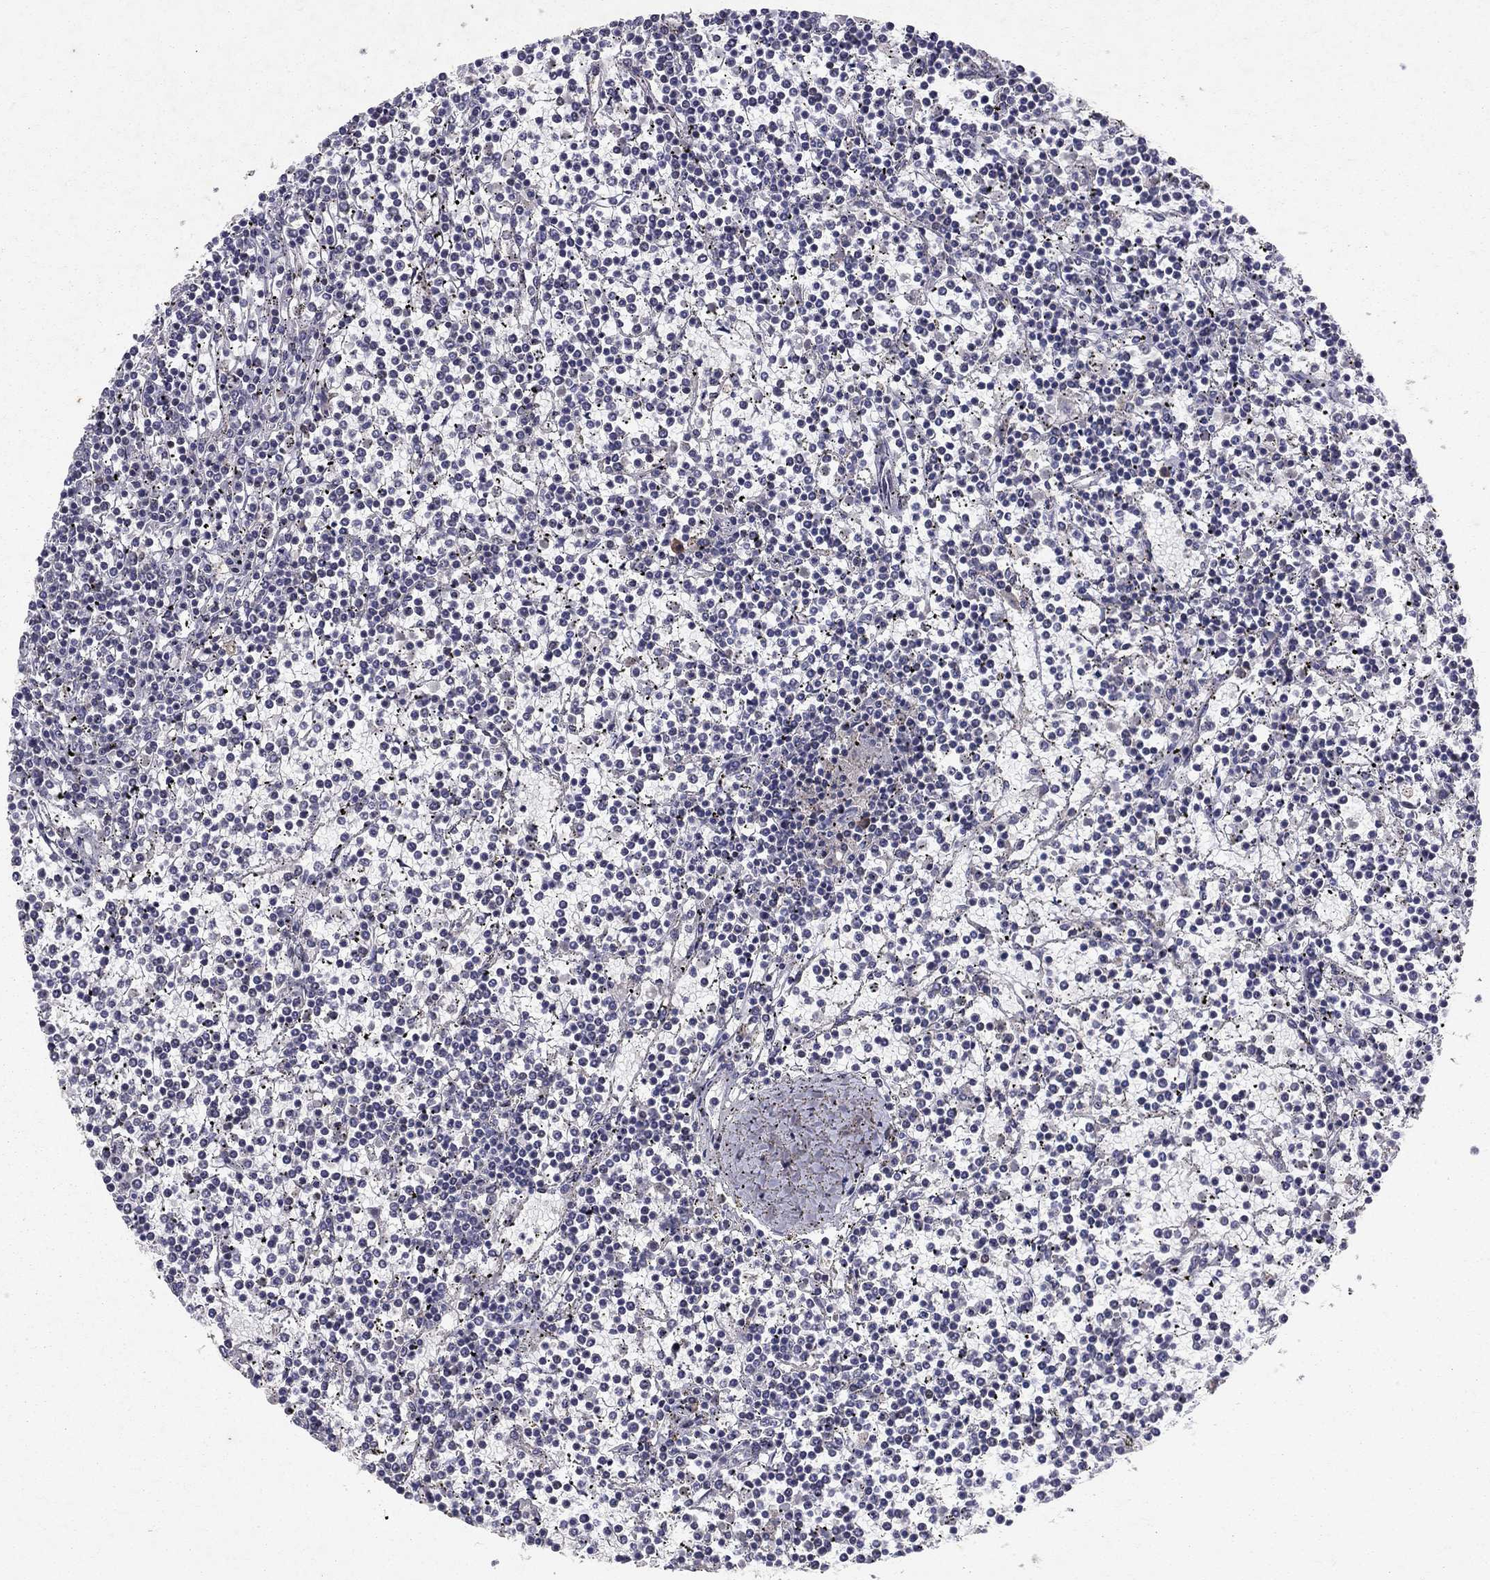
{"staining": {"intensity": "negative", "quantity": "none", "location": "none"}, "tissue": "lymphoma", "cell_type": "Tumor cells", "image_type": "cancer", "snomed": [{"axis": "morphology", "description": "Malignant lymphoma, non-Hodgkin's type, Low grade"}, {"axis": "topography", "description": "Spleen"}], "caption": "This is a photomicrograph of immunohistochemistry staining of low-grade malignant lymphoma, non-Hodgkin's type, which shows no staining in tumor cells.", "gene": "CRTC1", "patient": {"sex": "female", "age": 19}}